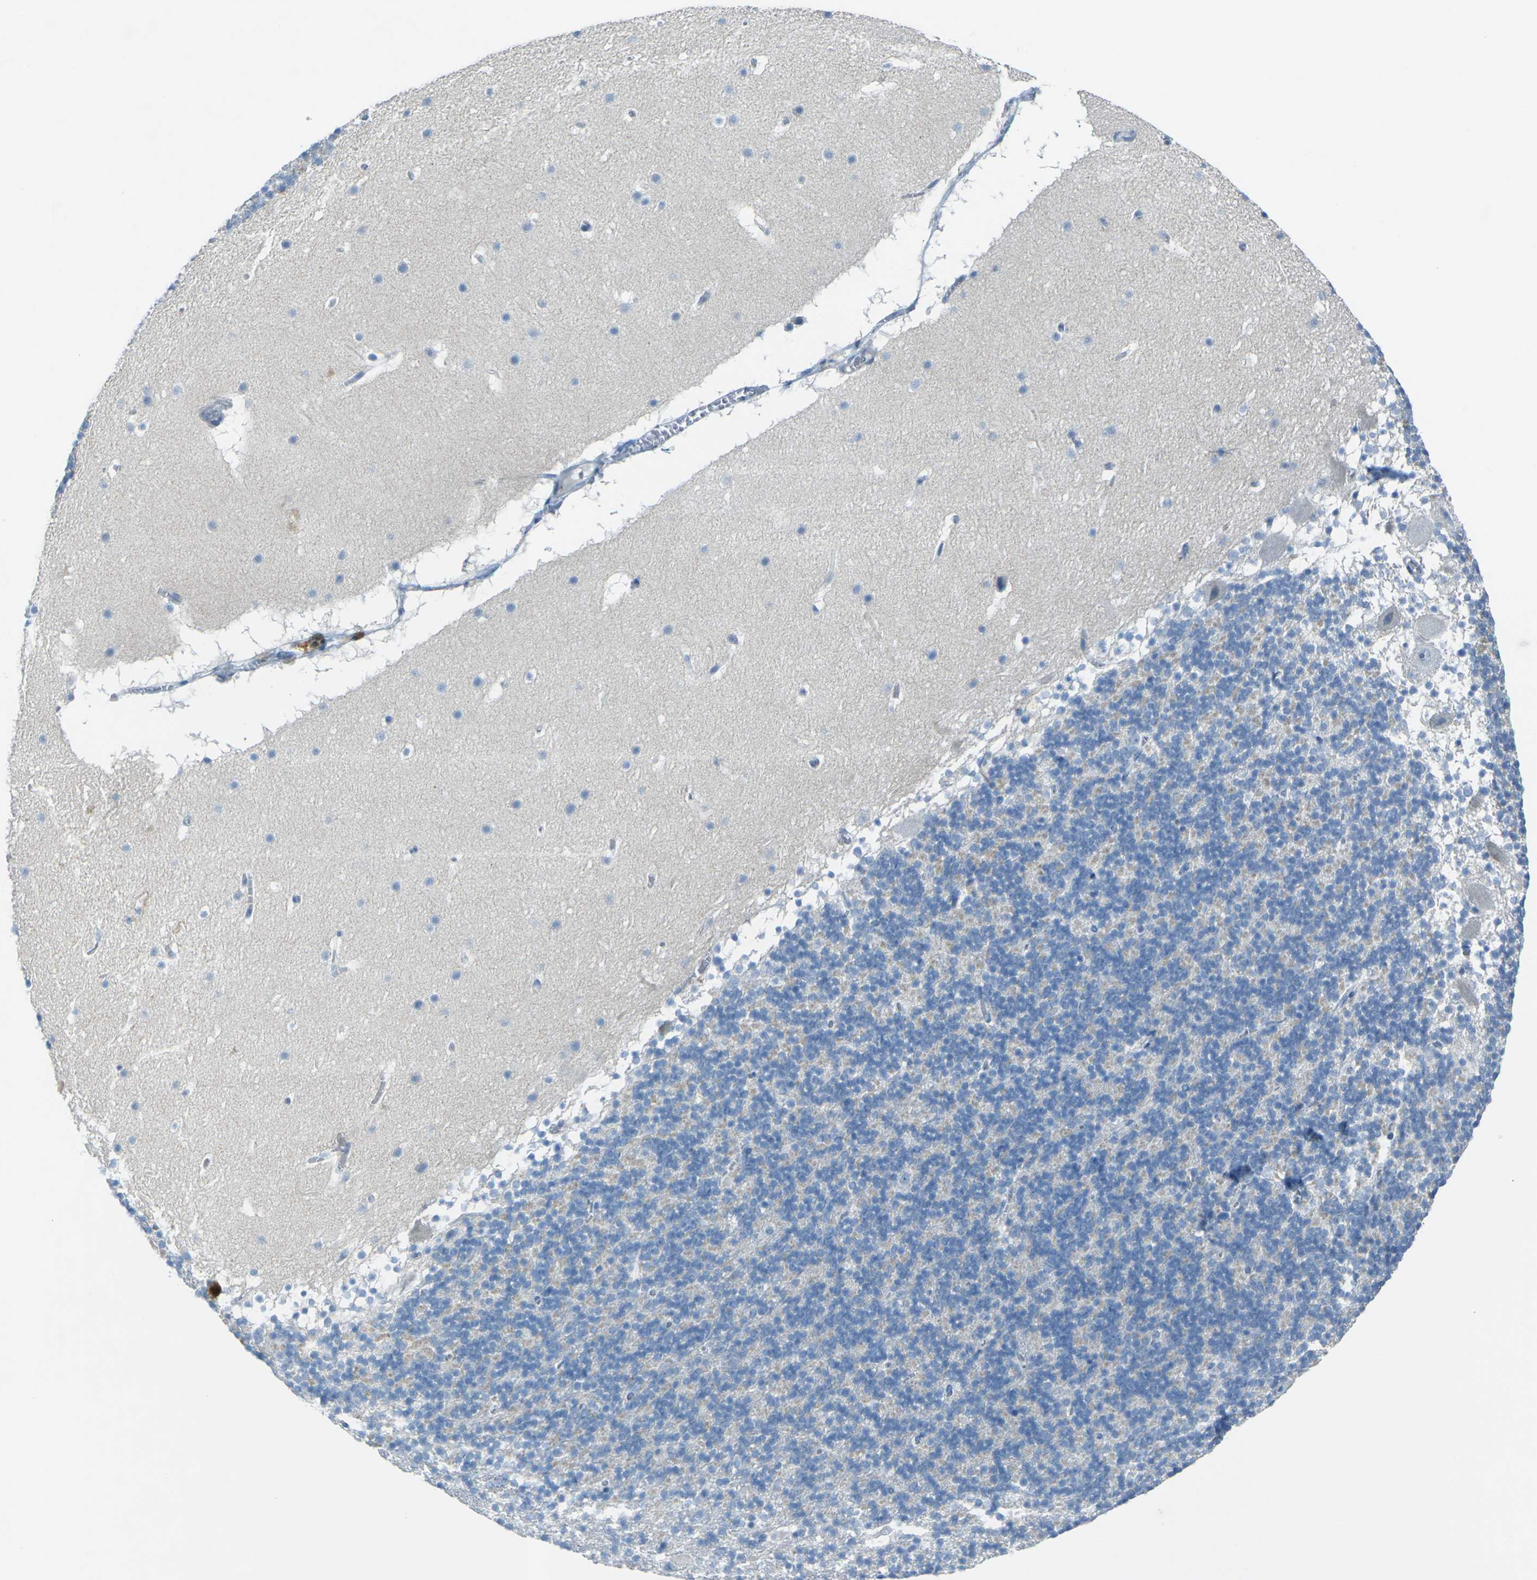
{"staining": {"intensity": "negative", "quantity": "none", "location": "none"}, "tissue": "cerebellum", "cell_type": "Cells in granular layer", "image_type": "normal", "snomed": [{"axis": "morphology", "description": "Normal tissue, NOS"}, {"axis": "topography", "description": "Cerebellum"}], "caption": "DAB immunohistochemical staining of benign human cerebellum displays no significant expression in cells in granular layer. (Stains: DAB immunohistochemistry with hematoxylin counter stain, Microscopy: brightfield microscopy at high magnification).", "gene": "ANKRD46", "patient": {"sex": "male", "age": 45}}